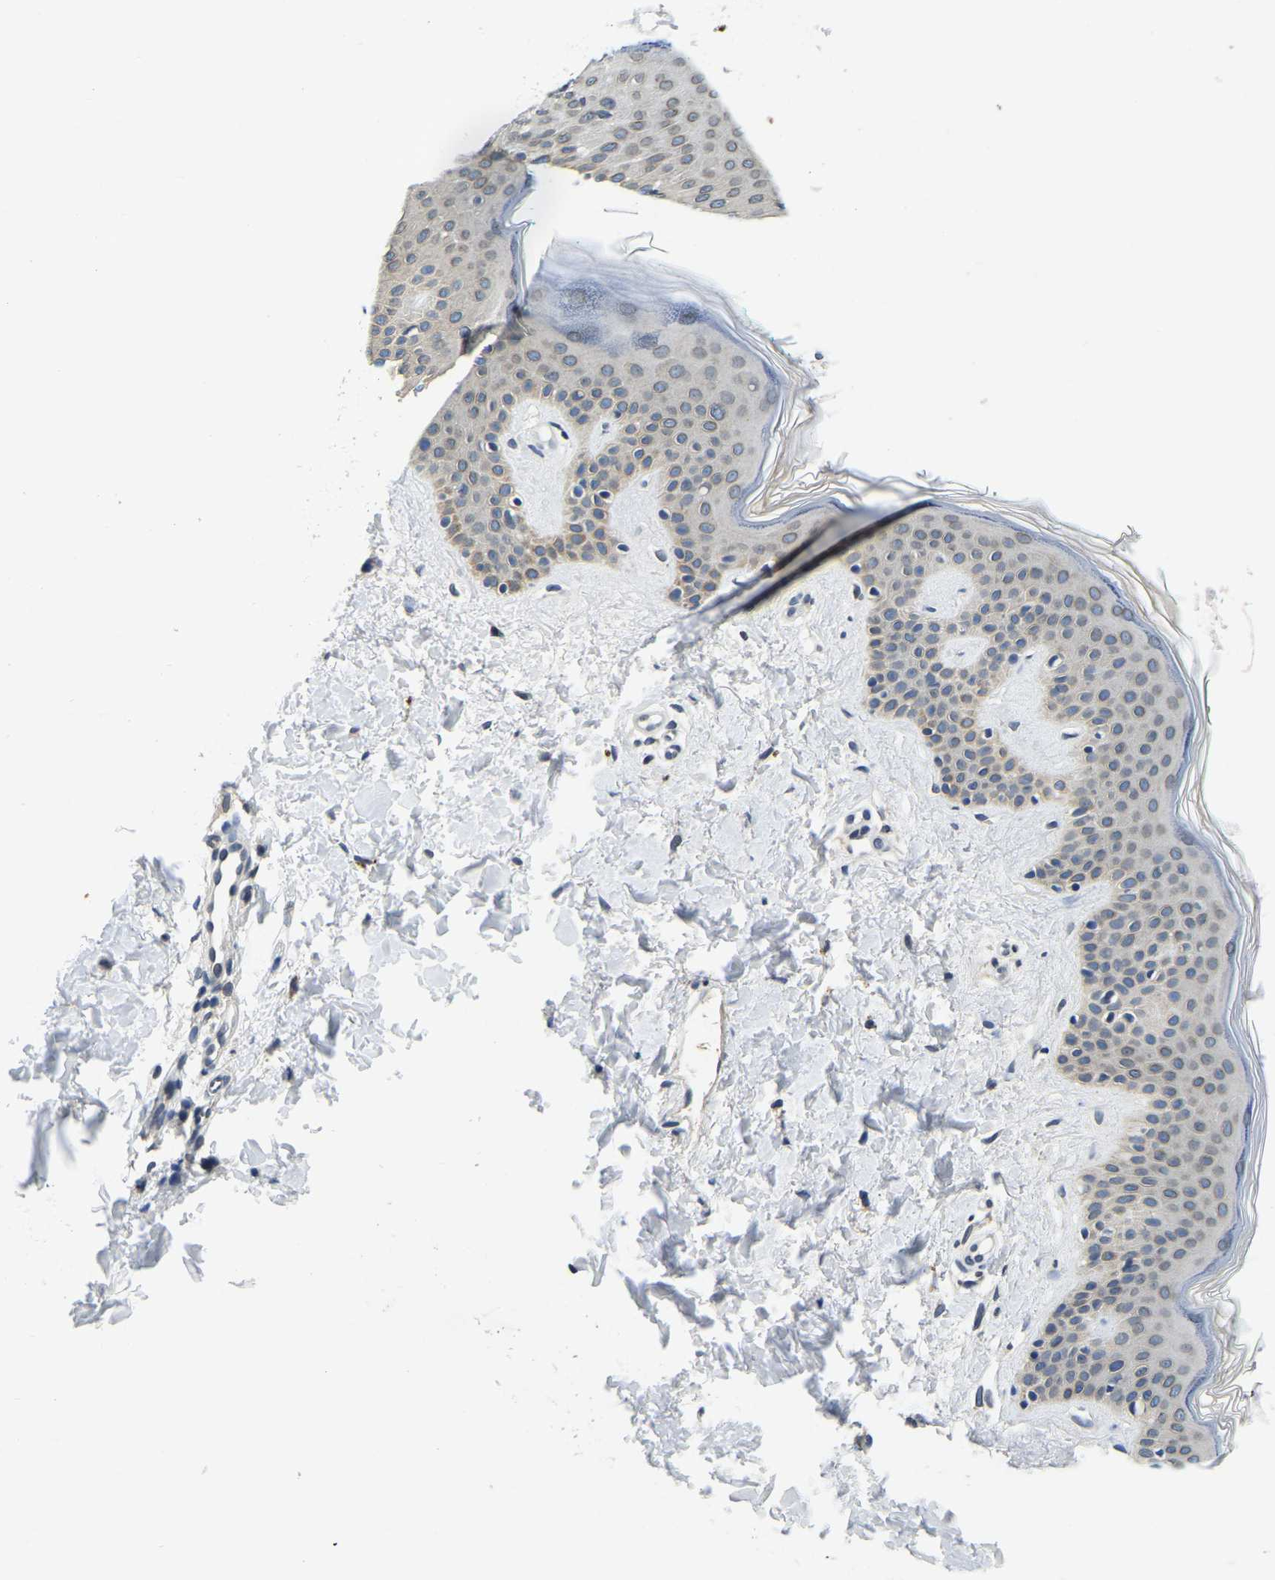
{"staining": {"intensity": "negative", "quantity": "none", "location": "none"}, "tissue": "skin", "cell_type": "Fibroblasts", "image_type": "normal", "snomed": [{"axis": "morphology", "description": "Normal tissue, NOS"}, {"axis": "topography", "description": "Skin"}], "caption": "The immunohistochemistry histopathology image has no significant expression in fibroblasts of skin.", "gene": "RANBP2", "patient": {"sex": "male", "age": 30}}